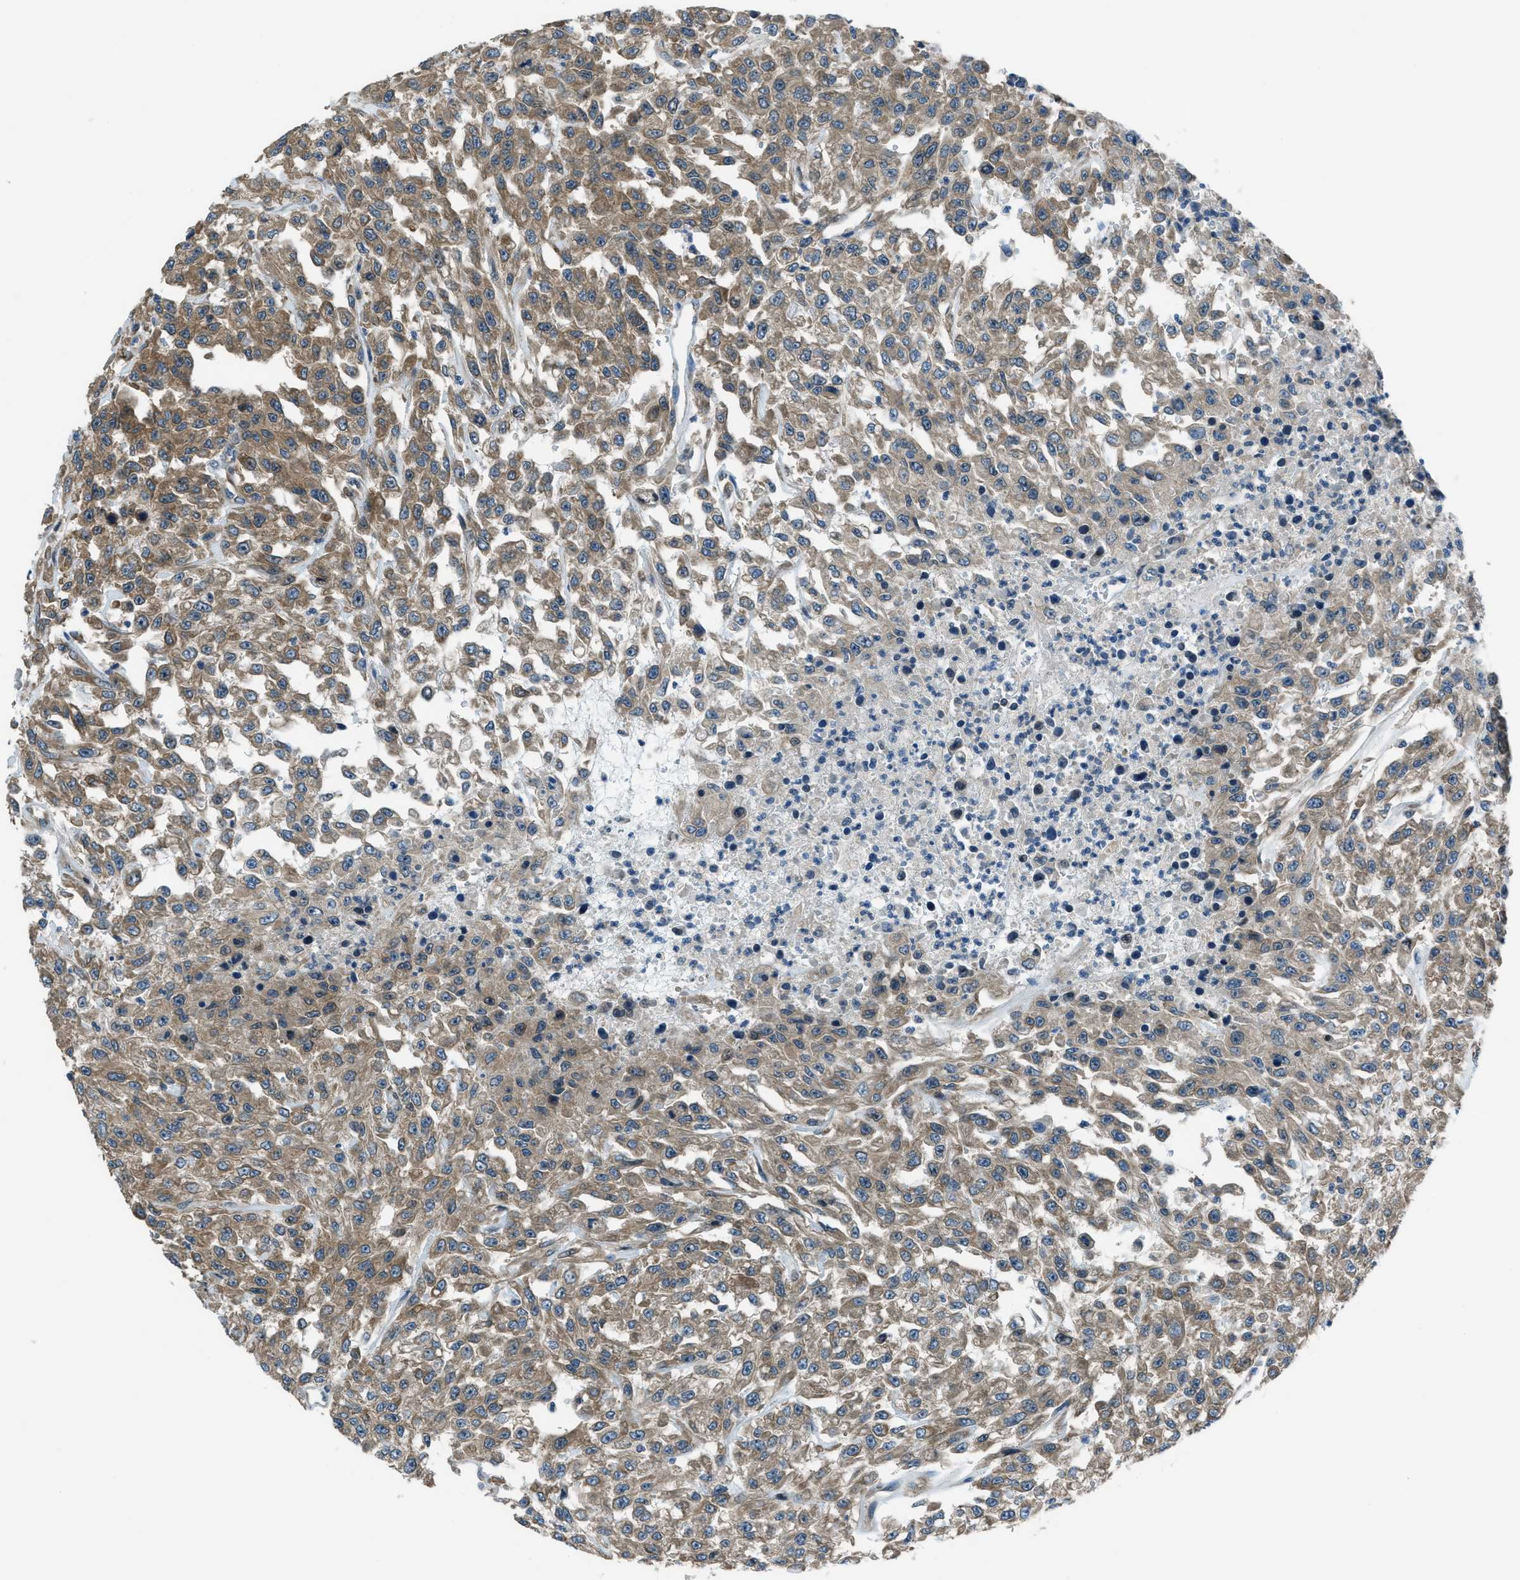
{"staining": {"intensity": "moderate", "quantity": ">75%", "location": "cytoplasmic/membranous"}, "tissue": "urothelial cancer", "cell_type": "Tumor cells", "image_type": "cancer", "snomed": [{"axis": "morphology", "description": "Urothelial carcinoma, High grade"}, {"axis": "topography", "description": "Urinary bladder"}], "caption": "Immunohistochemistry (DAB) staining of high-grade urothelial carcinoma displays moderate cytoplasmic/membranous protein expression in about >75% of tumor cells.", "gene": "ARFGAP2", "patient": {"sex": "male", "age": 46}}